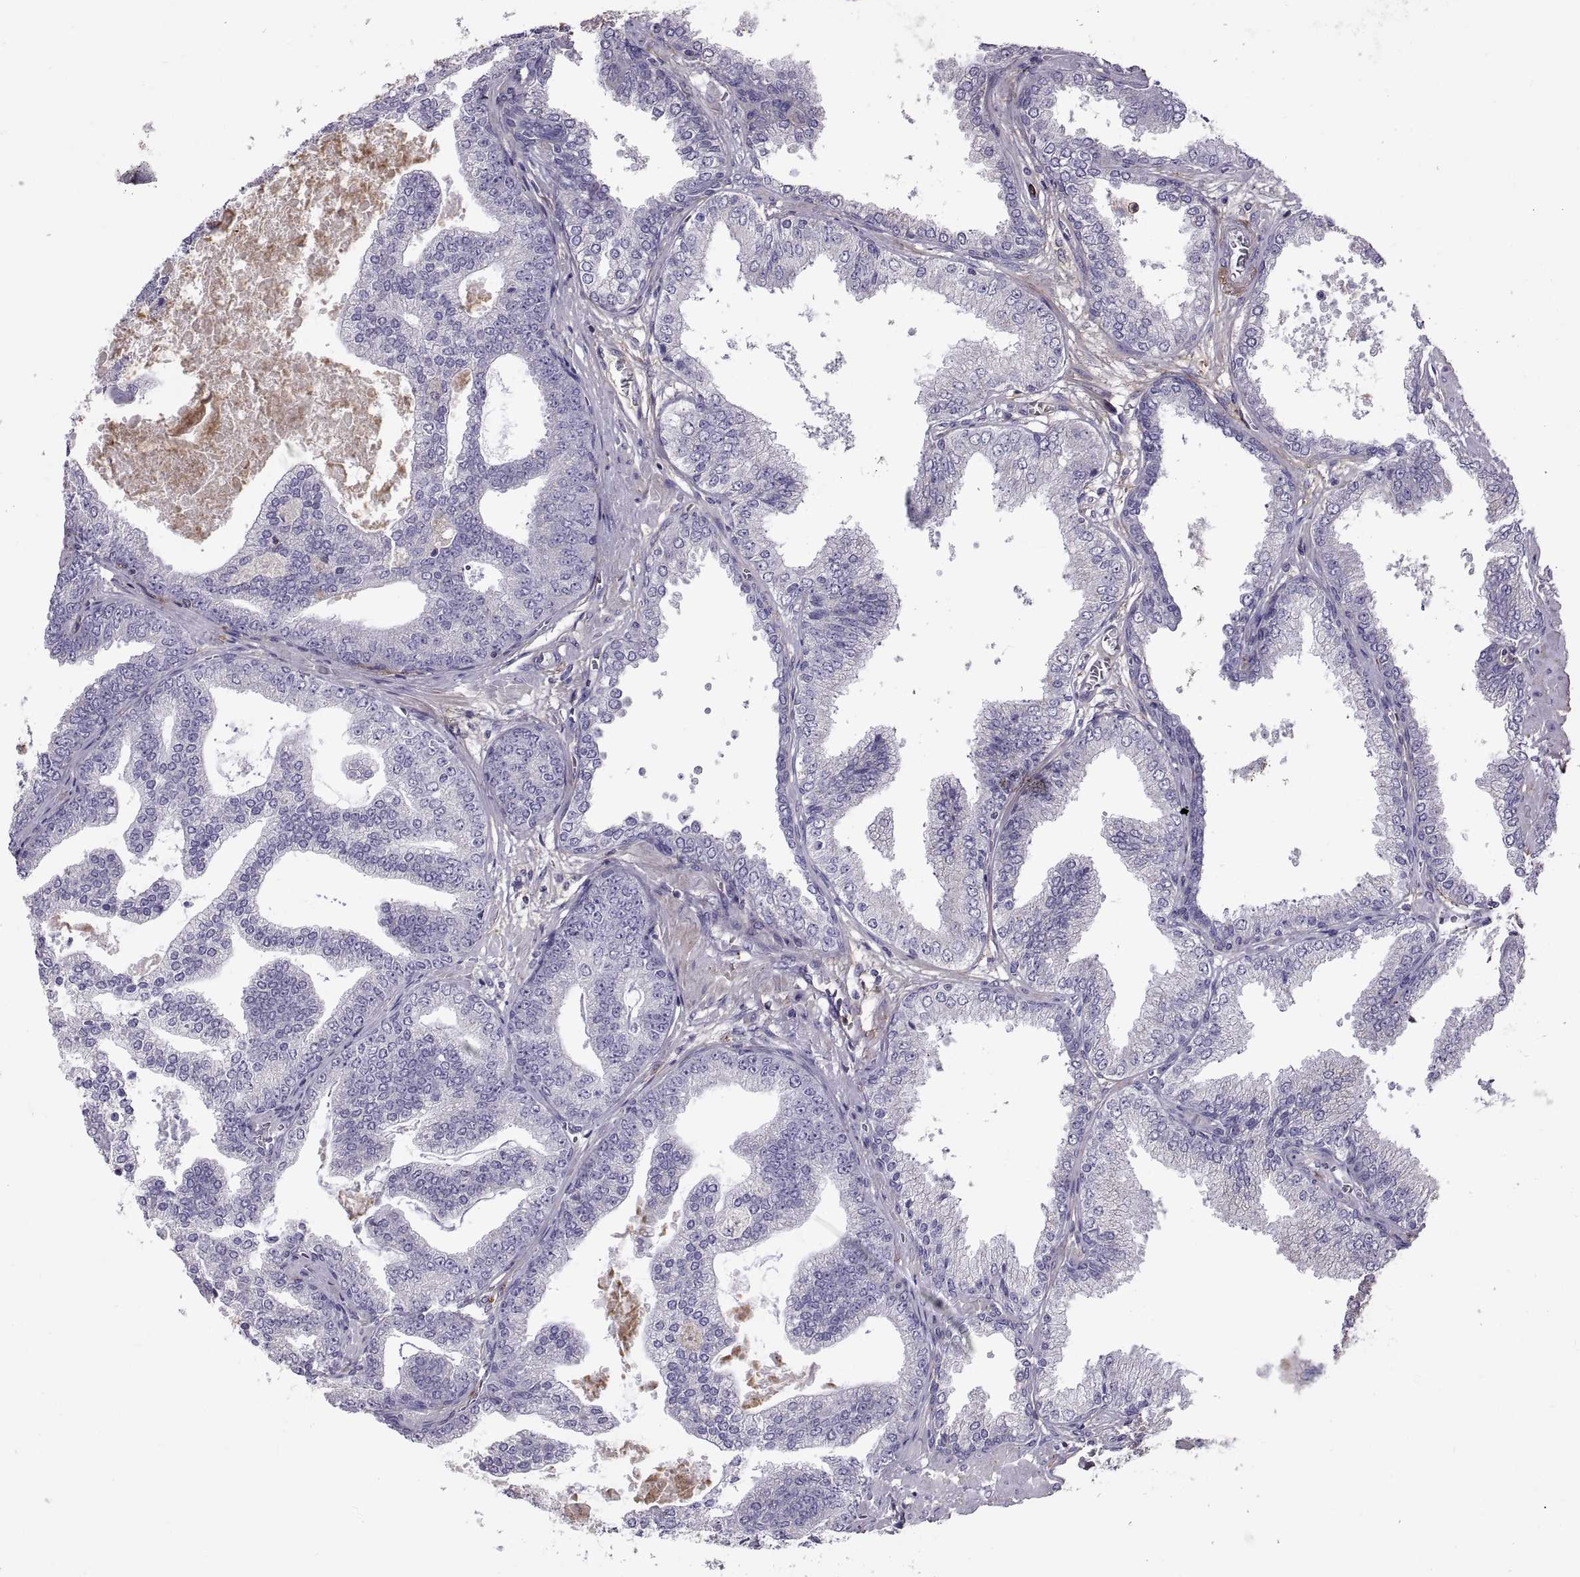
{"staining": {"intensity": "negative", "quantity": "none", "location": "none"}, "tissue": "prostate cancer", "cell_type": "Tumor cells", "image_type": "cancer", "snomed": [{"axis": "morphology", "description": "Adenocarcinoma, NOS"}, {"axis": "topography", "description": "Prostate"}], "caption": "A high-resolution photomicrograph shows immunohistochemistry (IHC) staining of prostate cancer (adenocarcinoma), which demonstrates no significant positivity in tumor cells. (DAB (3,3'-diaminobenzidine) IHC, high magnification).", "gene": "EMILIN2", "patient": {"sex": "male", "age": 64}}